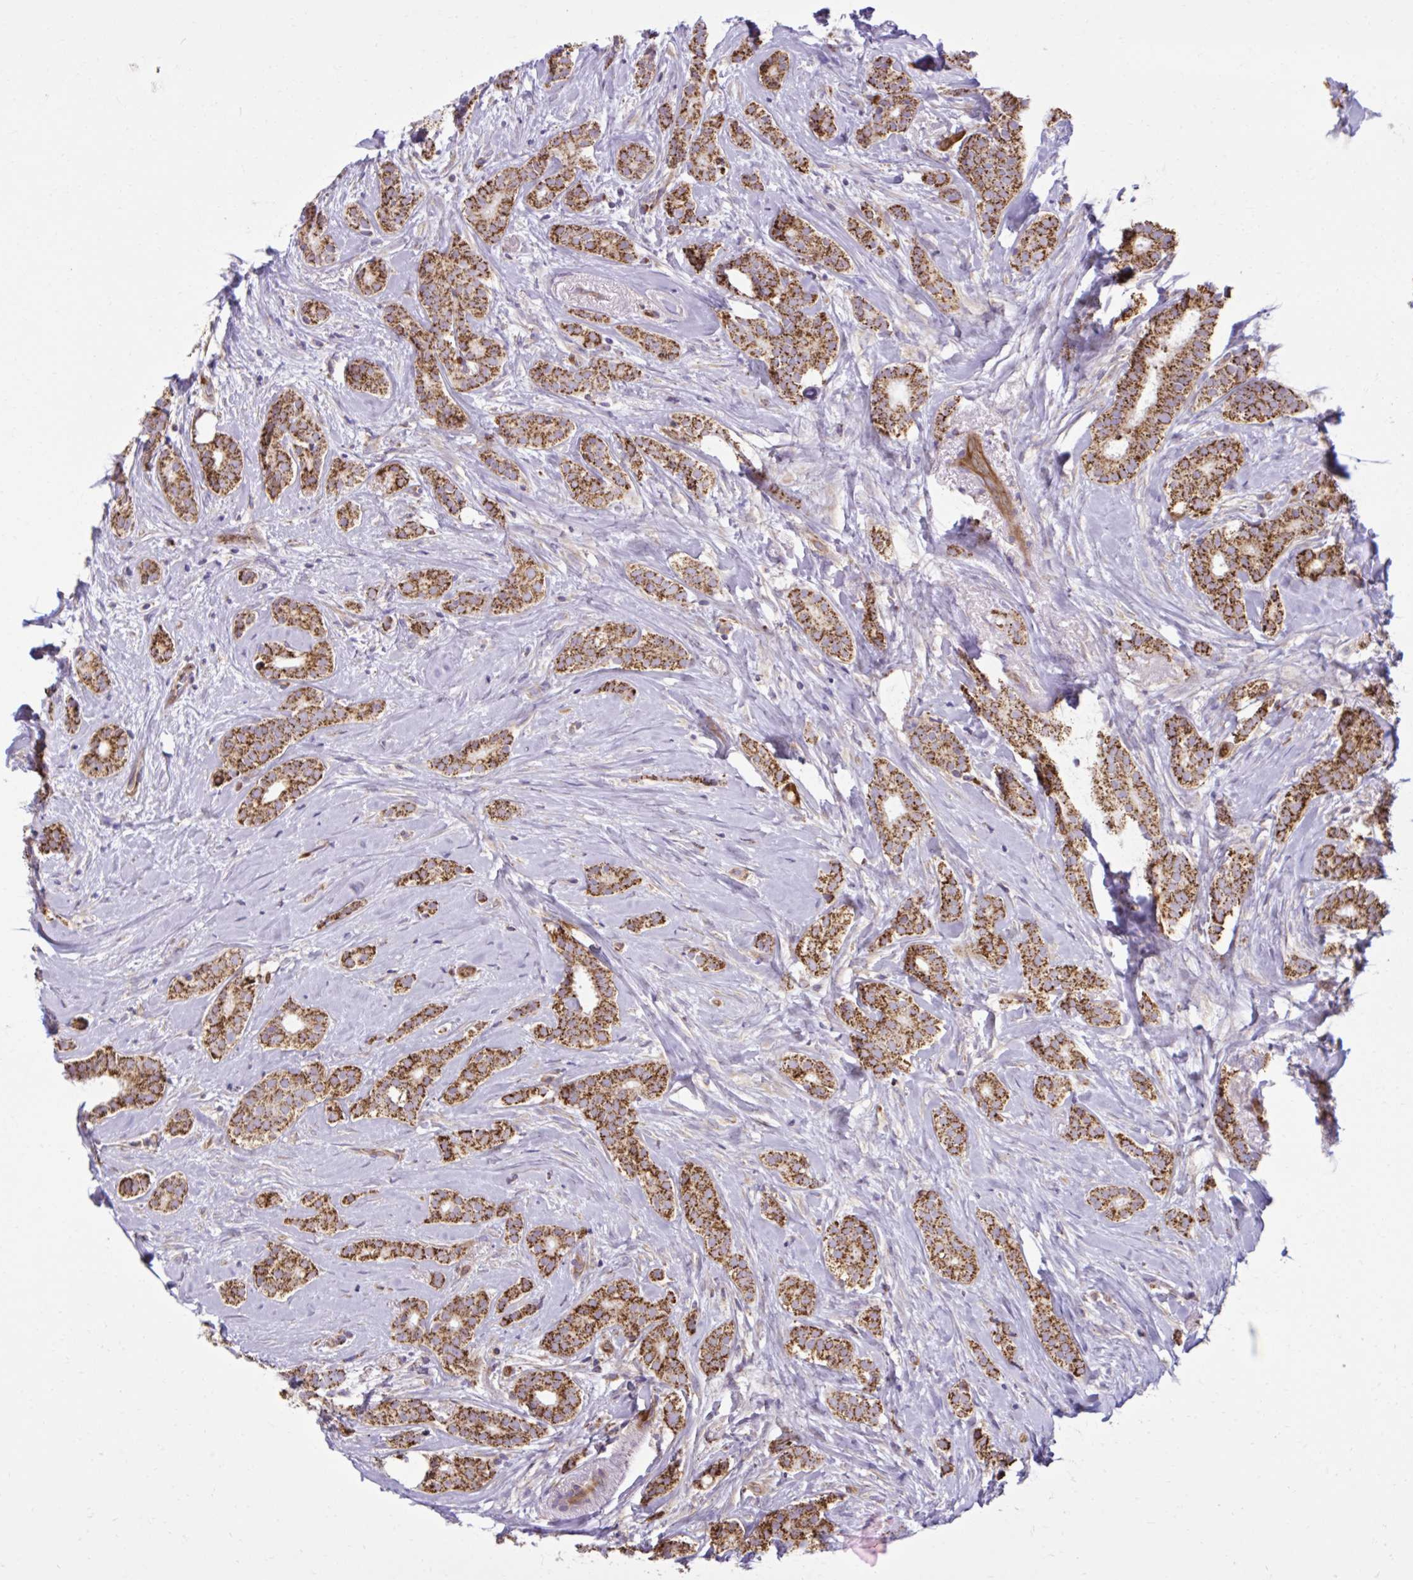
{"staining": {"intensity": "strong", "quantity": ">75%", "location": "cytoplasmic/membranous"}, "tissue": "breast cancer", "cell_type": "Tumor cells", "image_type": "cancer", "snomed": [{"axis": "morphology", "description": "Duct carcinoma"}, {"axis": "topography", "description": "Breast"}], "caption": "Protein staining by IHC exhibits strong cytoplasmic/membranous expression in approximately >75% of tumor cells in breast cancer. (Stains: DAB in brown, nuclei in blue, Microscopy: brightfield microscopy at high magnification).", "gene": "LIMS1", "patient": {"sex": "female", "age": 65}}